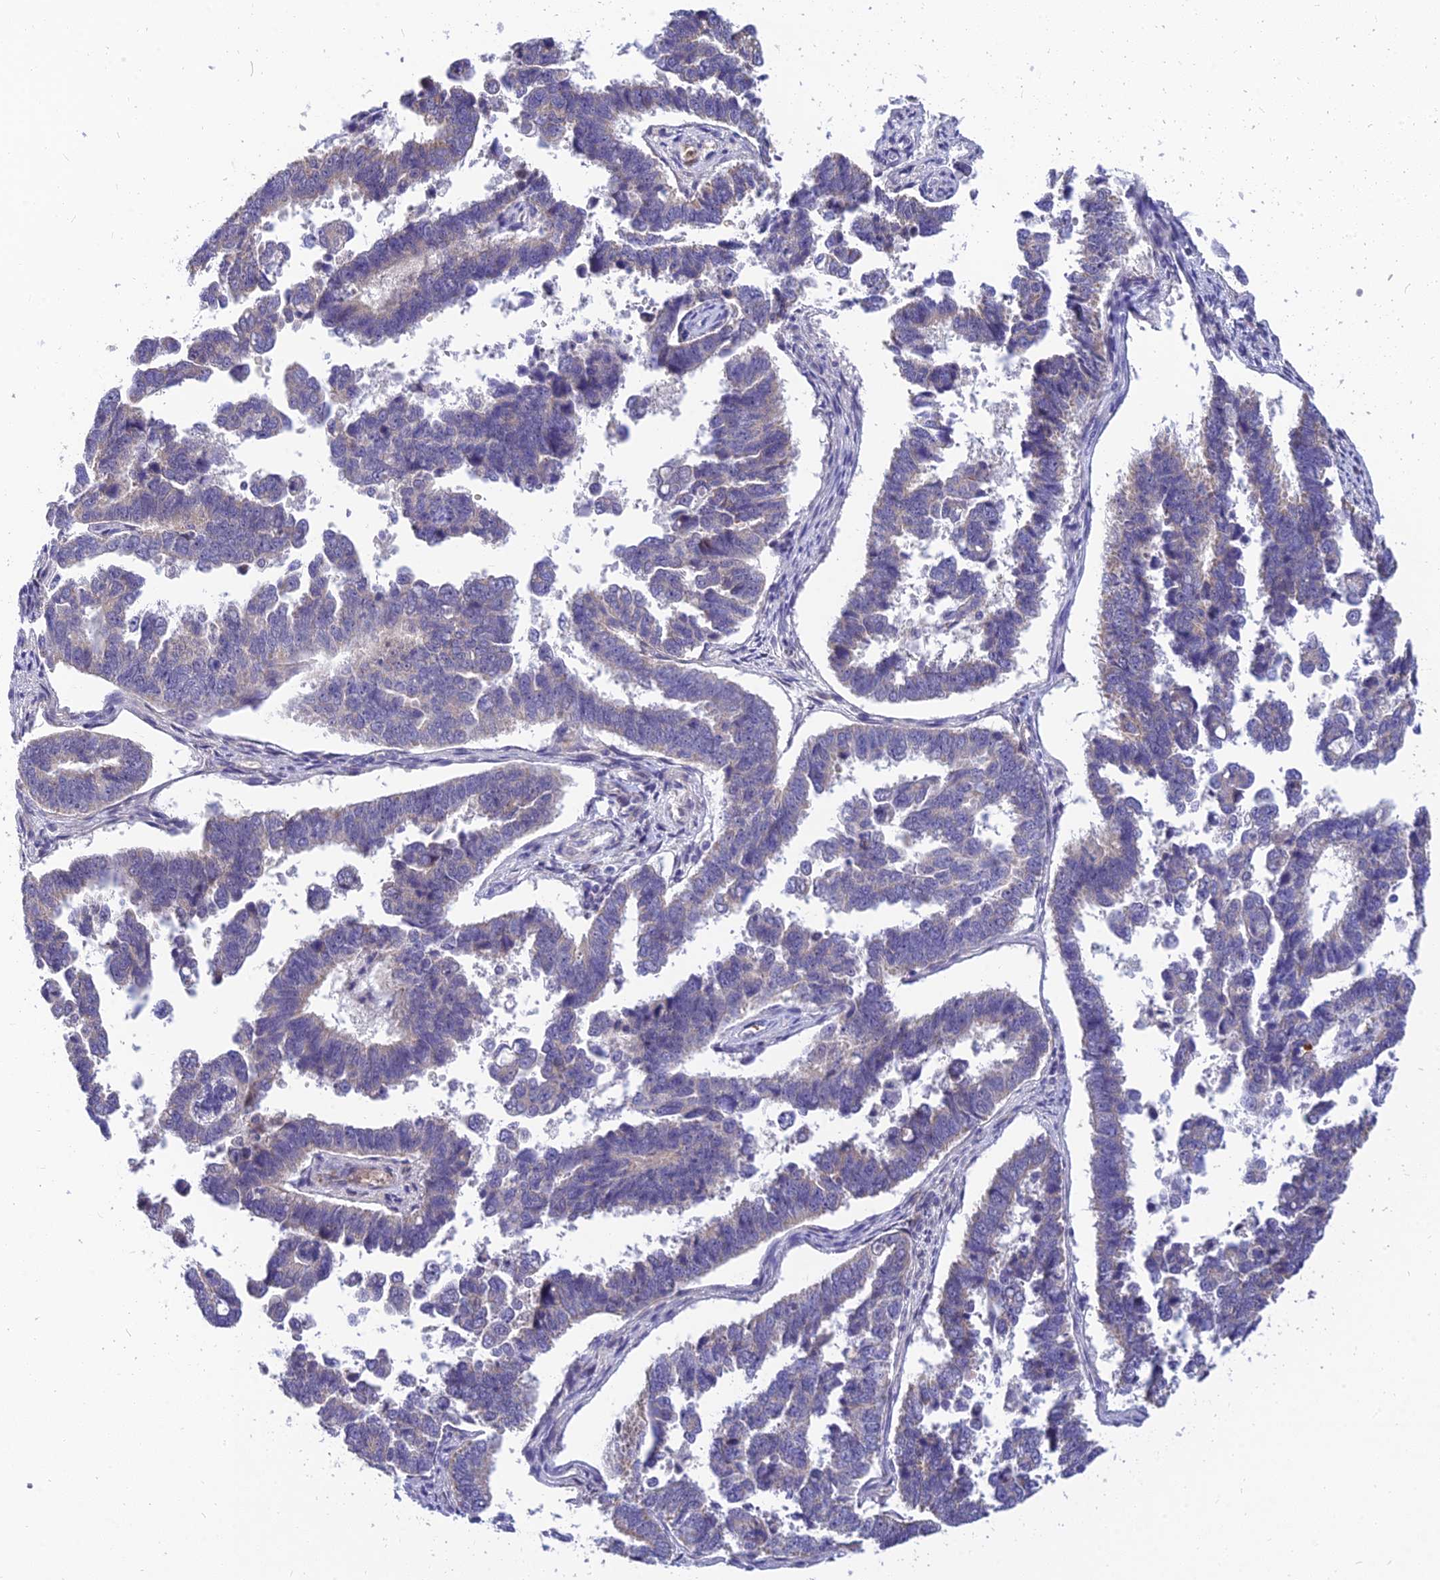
{"staining": {"intensity": "weak", "quantity": "<25%", "location": "cytoplasmic/membranous"}, "tissue": "endometrial cancer", "cell_type": "Tumor cells", "image_type": "cancer", "snomed": [{"axis": "morphology", "description": "Adenocarcinoma, NOS"}, {"axis": "topography", "description": "Endometrium"}], "caption": "Tumor cells are negative for protein expression in human endometrial adenocarcinoma.", "gene": "ANKS4B", "patient": {"sex": "female", "age": 75}}